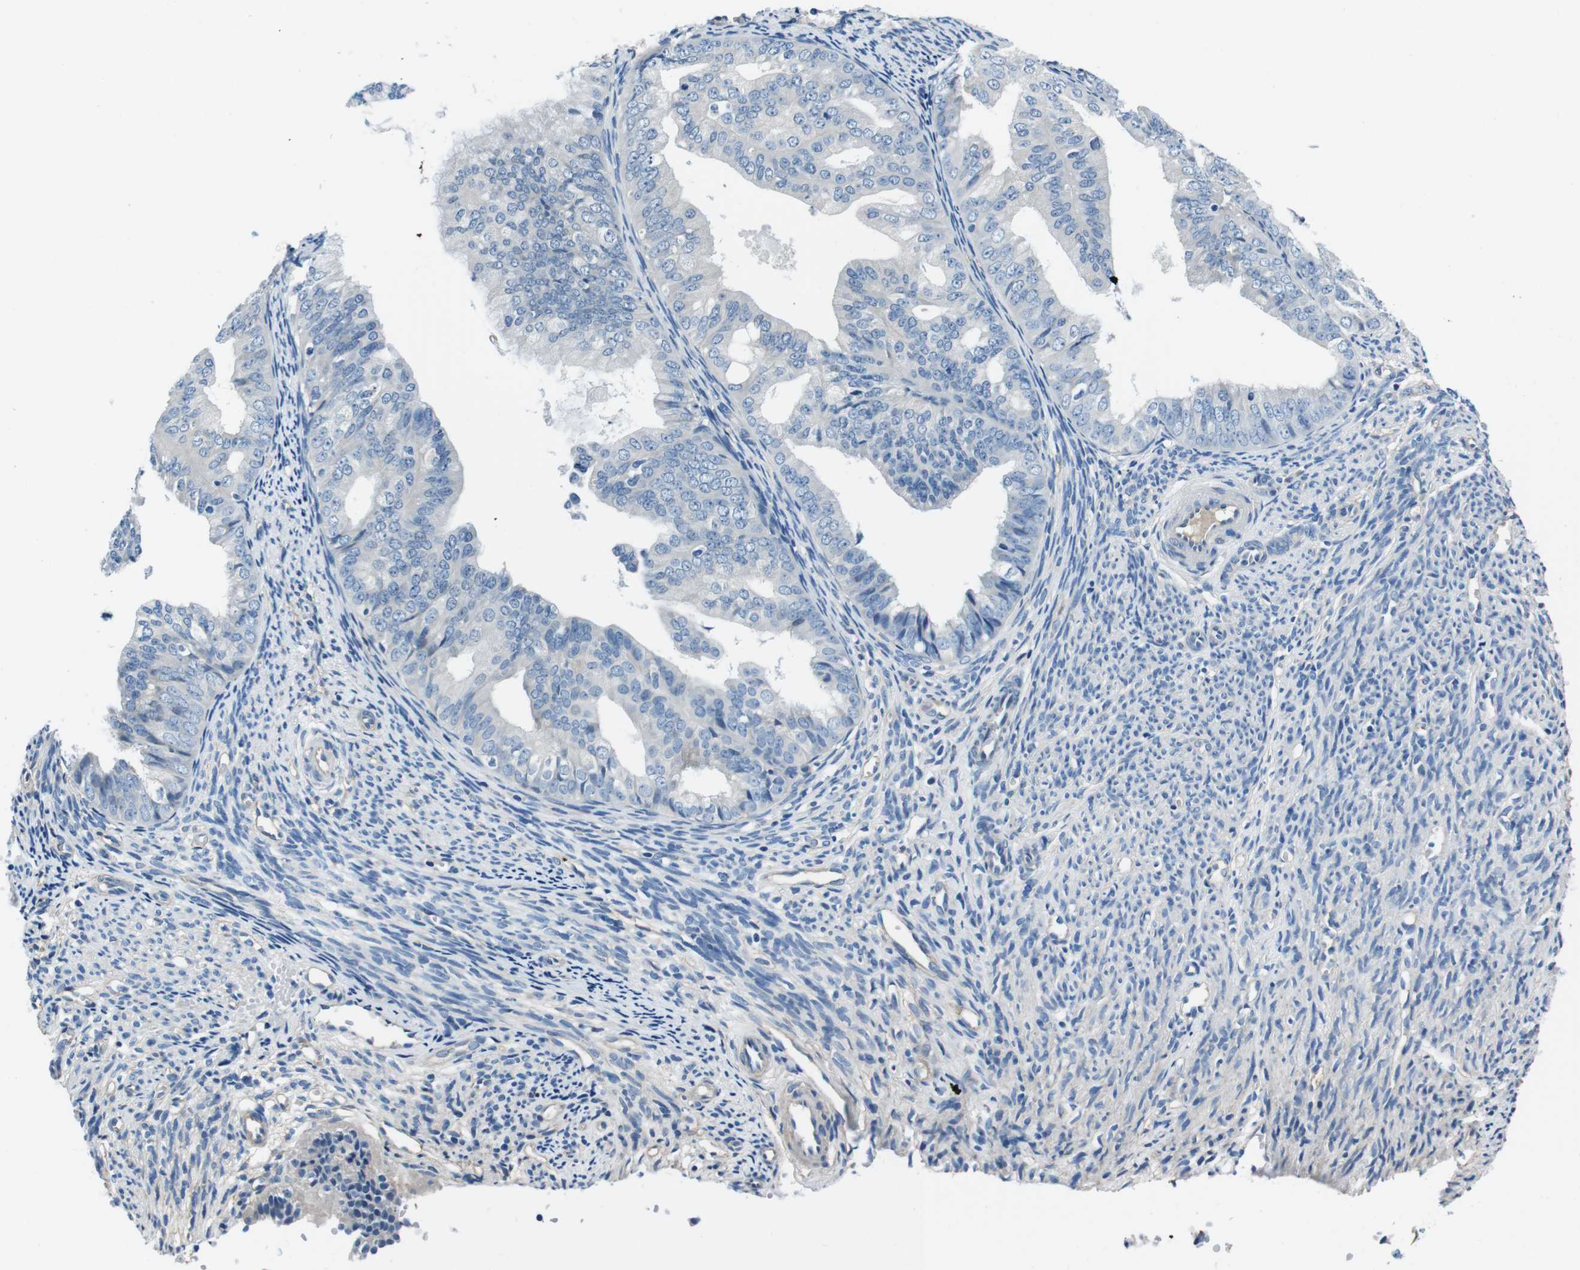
{"staining": {"intensity": "negative", "quantity": "none", "location": "none"}, "tissue": "endometrial cancer", "cell_type": "Tumor cells", "image_type": "cancer", "snomed": [{"axis": "morphology", "description": "Adenocarcinoma, NOS"}, {"axis": "topography", "description": "Endometrium"}], "caption": "Tumor cells show no significant expression in endometrial cancer (adenocarcinoma).", "gene": "CASQ1", "patient": {"sex": "female", "age": 63}}